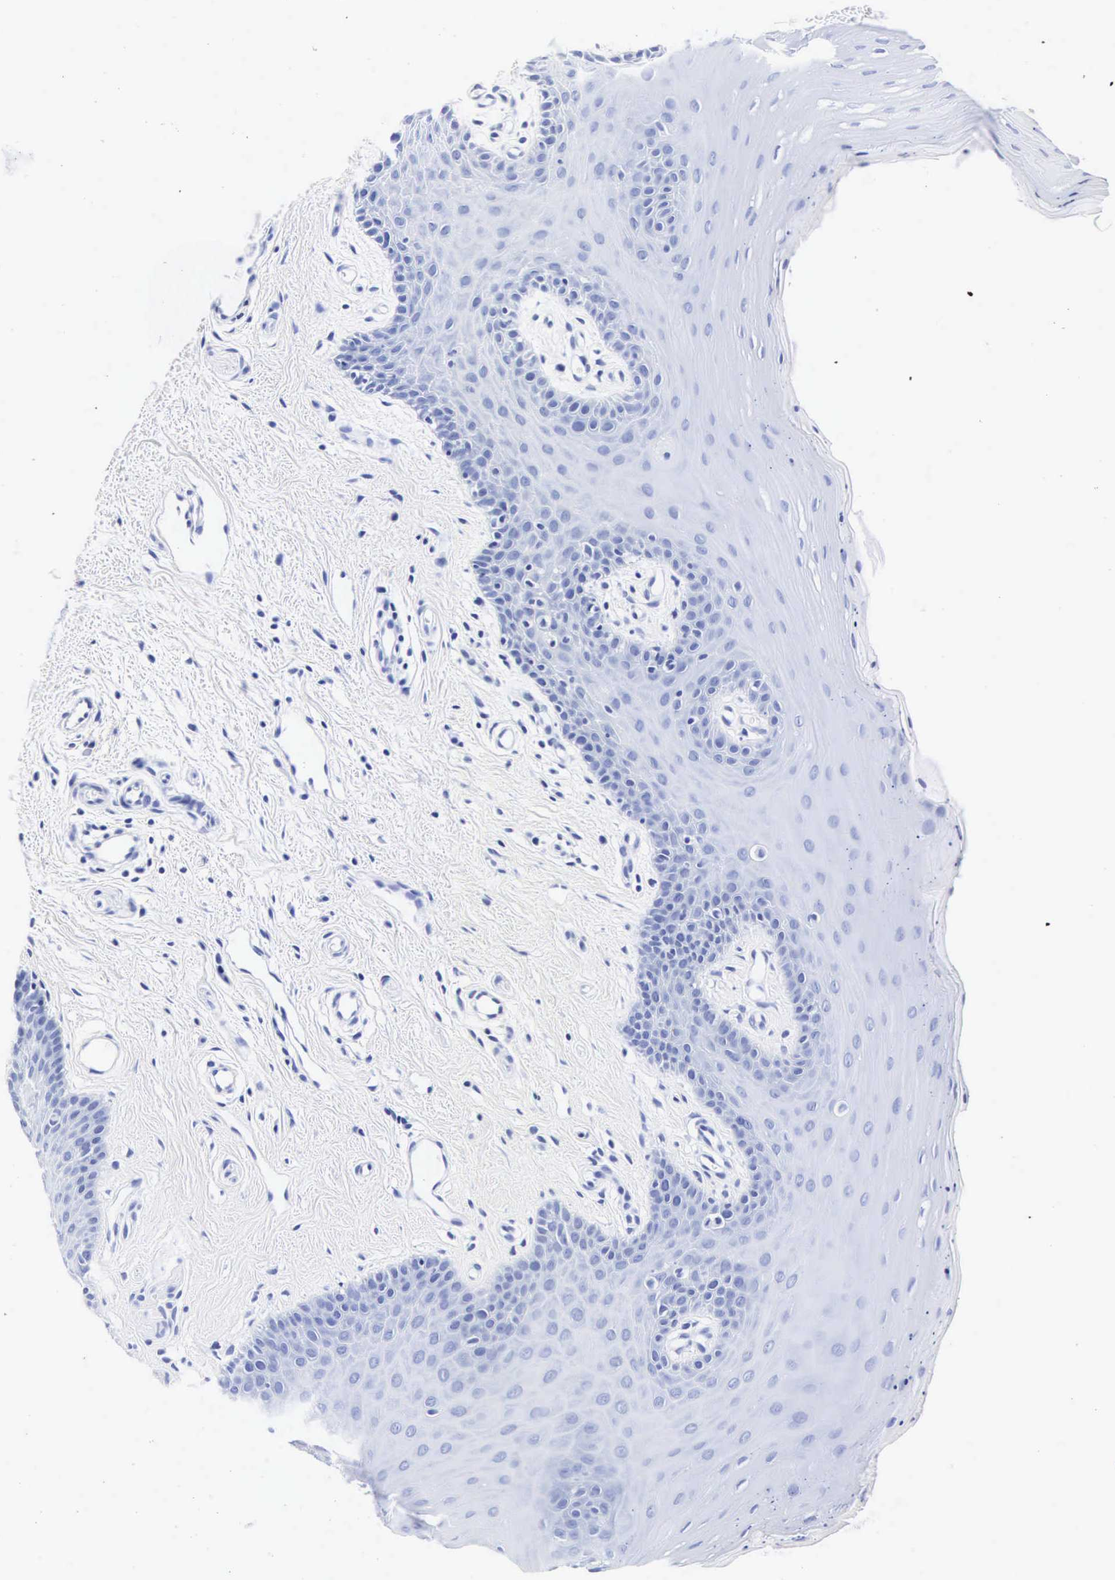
{"staining": {"intensity": "negative", "quantity": "none", "location": "none"}, "tissue": "oral mucosa", "cell_type": "Squamous epithelial cells", "image_type": "normal", "snomed": [{"axis": "morphology", "description": "Normal tissue, NOS"}, {"axis": "topography", "description": "Oral tissue"}], "caption": "An image of oral mucosa stained for a protein shows no brown staining in squamous epithelial cells.", "gene": "INS", "patient": {"sex": "male", "age": 14}}